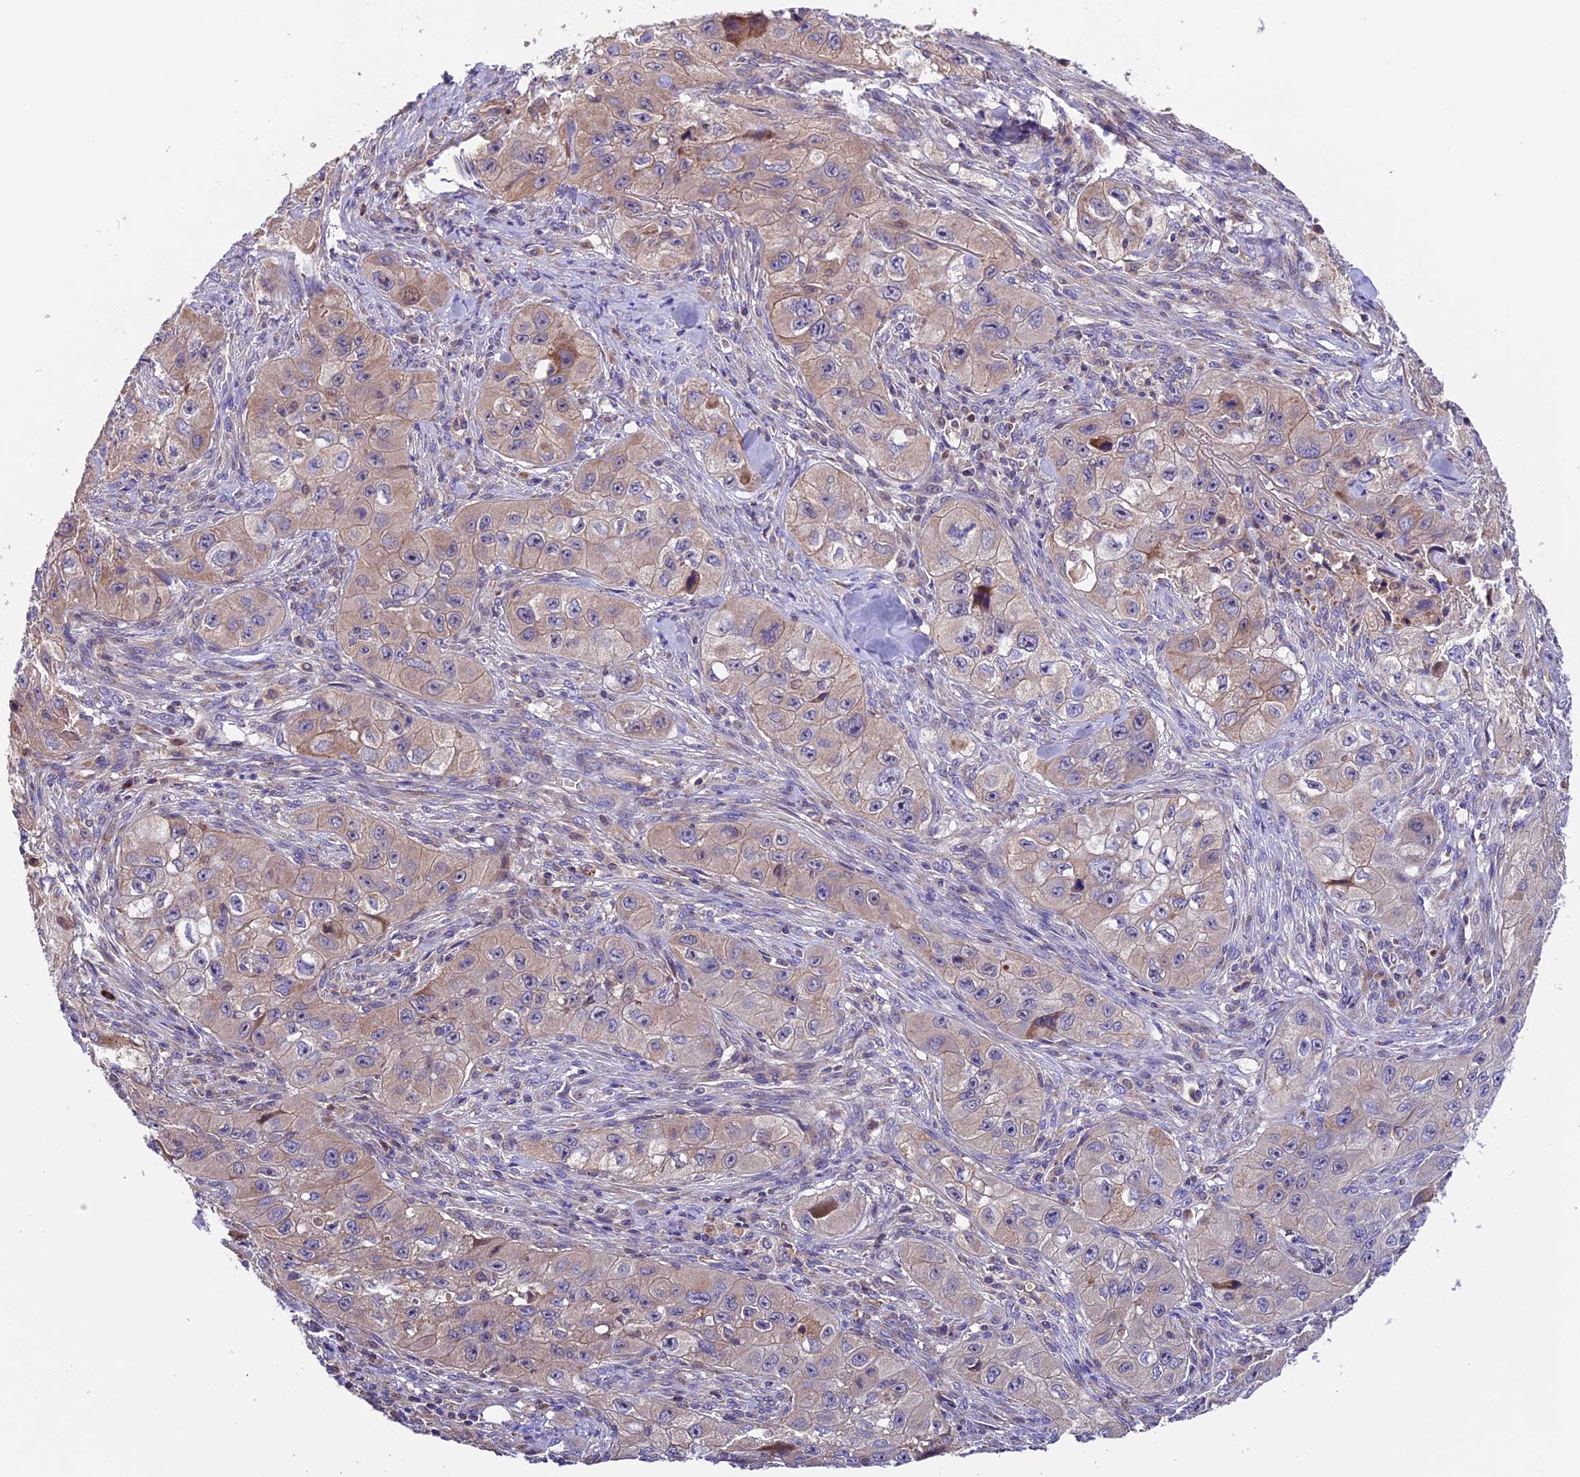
{"staining": {"intensity": "weak", "quantity": ">75%", "location": "cytoplasmic/membranous"}, "tissue": "skin cancer", "cell_type": "Tumor cells", "image_type": "cancer", "snomed": [{"axis": "morphology", "description": "Squamous cell carcinoma, NOS"}, {"axis": "topography", "description": "Skin"}, {"axis": "topography", "description": "Subcutis"}], "caption": "Weak cytoplasmic/membranous expression for a protein is appreciated in approximately >75% of tumor cells of skin squamous cell carcinoma using IHC.", "gene": "METTL22", "patient": {"sex": "male", "age": 73}}